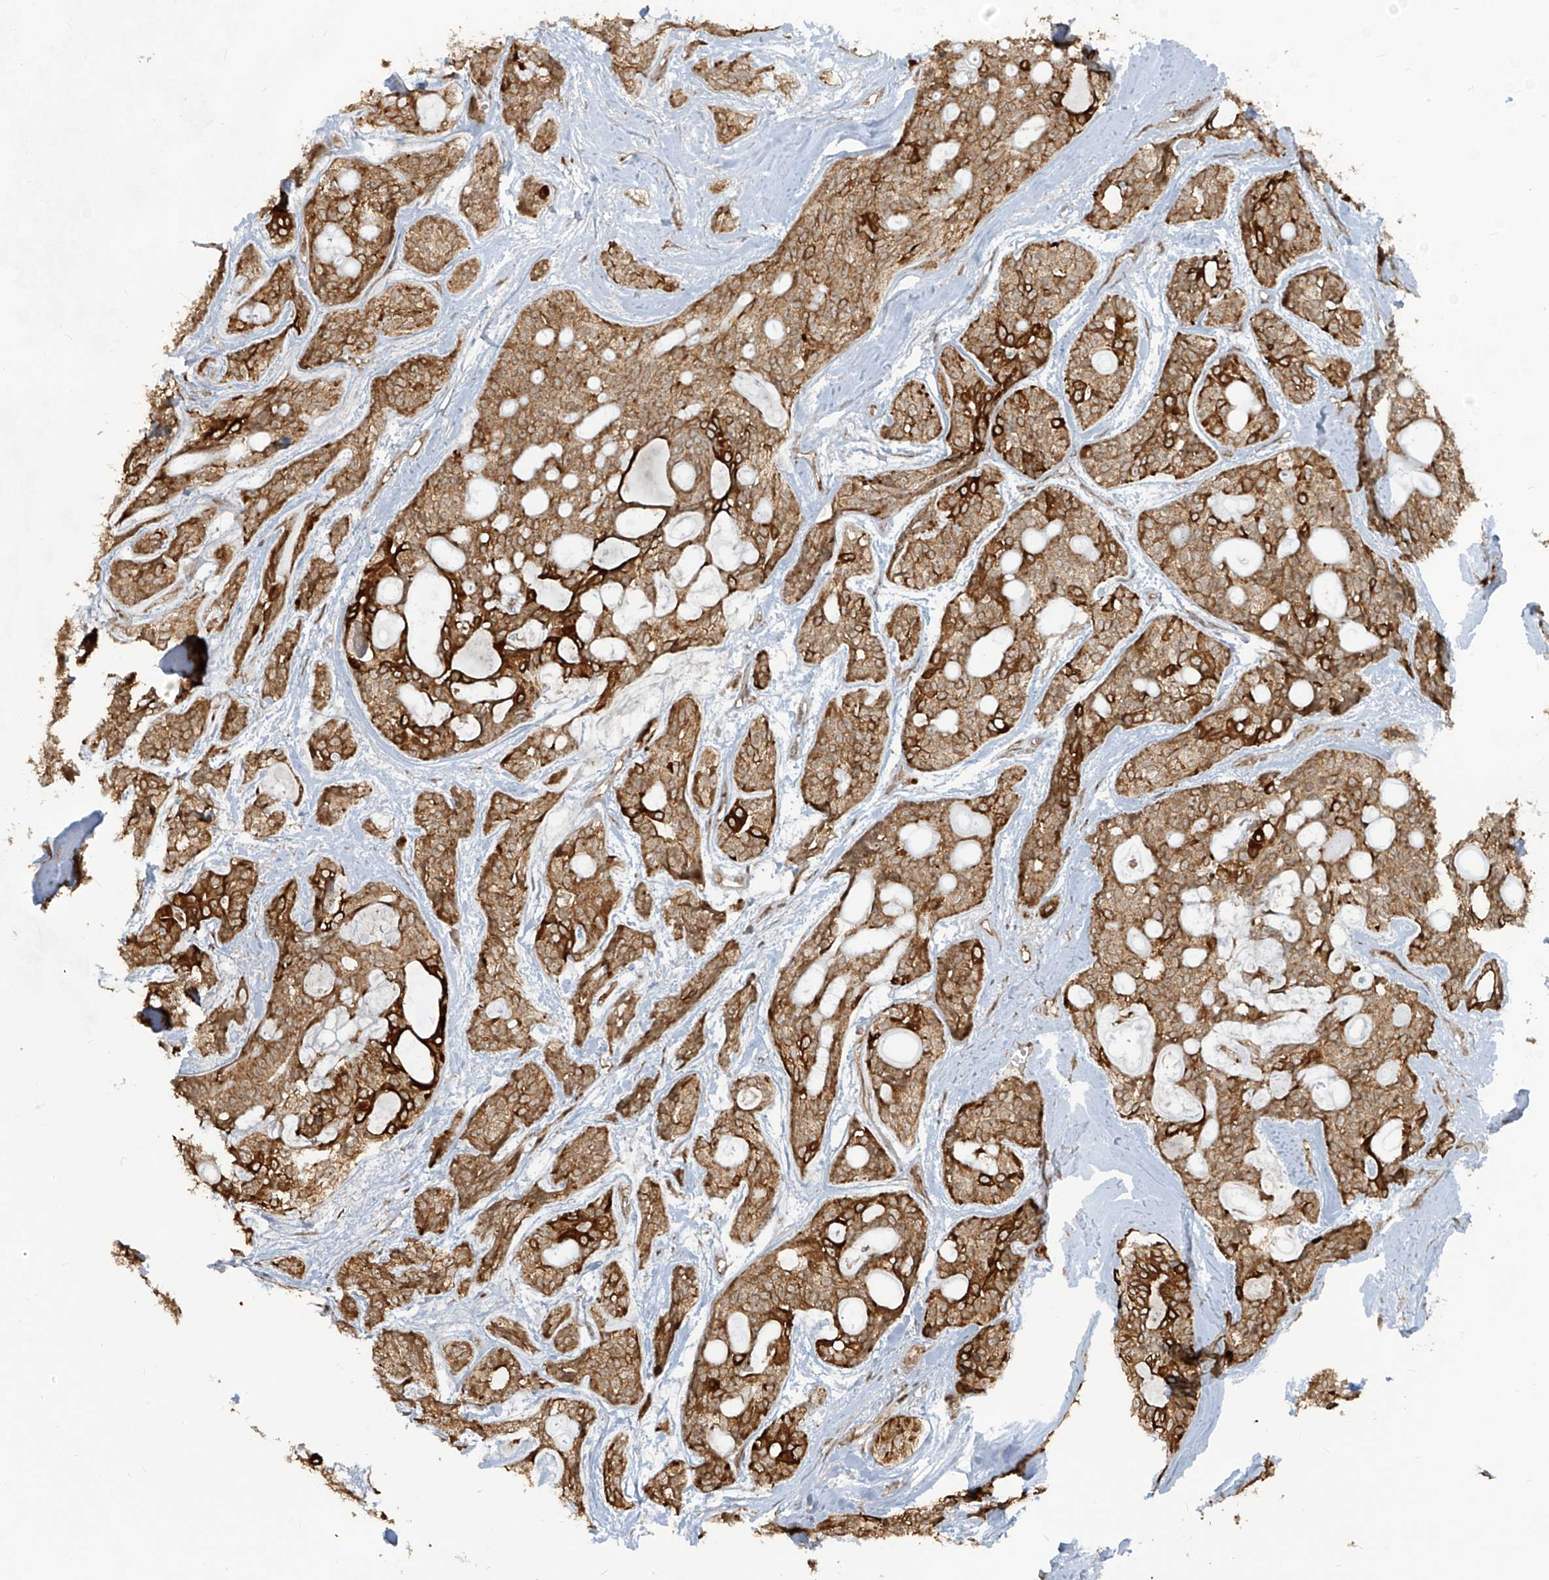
{"staining": {"intensity": "moderate", "quantity": ">75%", "location": "cytoplasmic/membranous"}, "tissue": "head and neck cancer", "cell_type": "Tumor cells", "image_type": "cancer", "snomed": [{"axis": "morphology", "description": "Adenocarcinoma, NOS"}, {"axis": "topography", "description": "Head-Neck"}], "caption": "The photomicrograph shows a brown stain indicating the presence of a protein in the cytoplasmic/membranous of tumor cells in head and neck adenocarcinoma.", "gene": "TRIM67", "patient": {"sex": "male", "age": 66}}